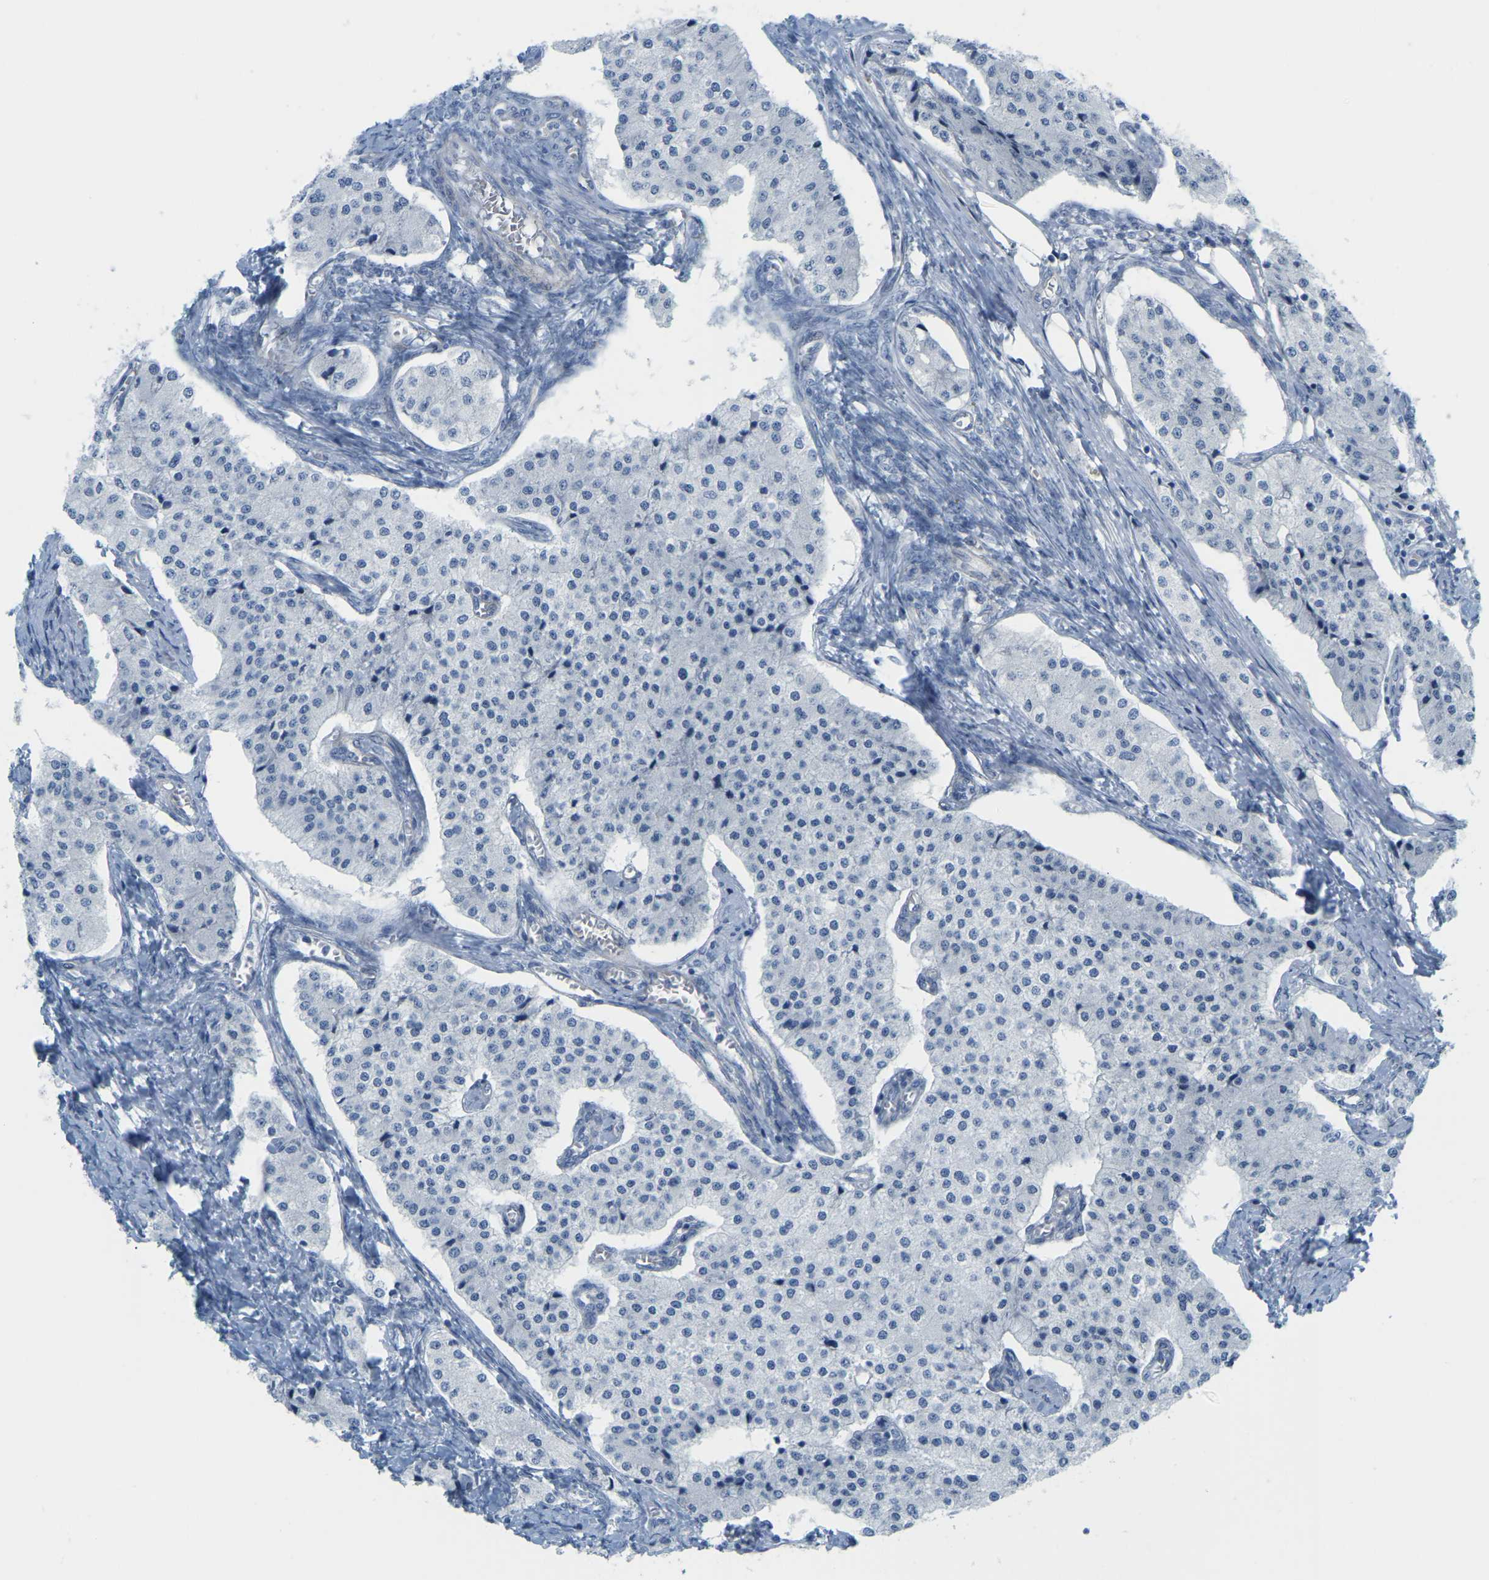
{"staining": {"intensity": "negative", "quantity": "none", "location": "none"}, "tissue": "carcinoid", "cell_type": "Tumor cells", "image_type": "cancer", "snomed": [{"axis": "morphology", "description": "Carcinoid, malignant, NOS"}, {"axis": "topography", "description": "Colon"}], "caption": "Micrograph shows no protein positivity in tumor cells of carcinoid tissue.", "gene": "MYL3", "patient": {"sex": "female", "age": 52}}